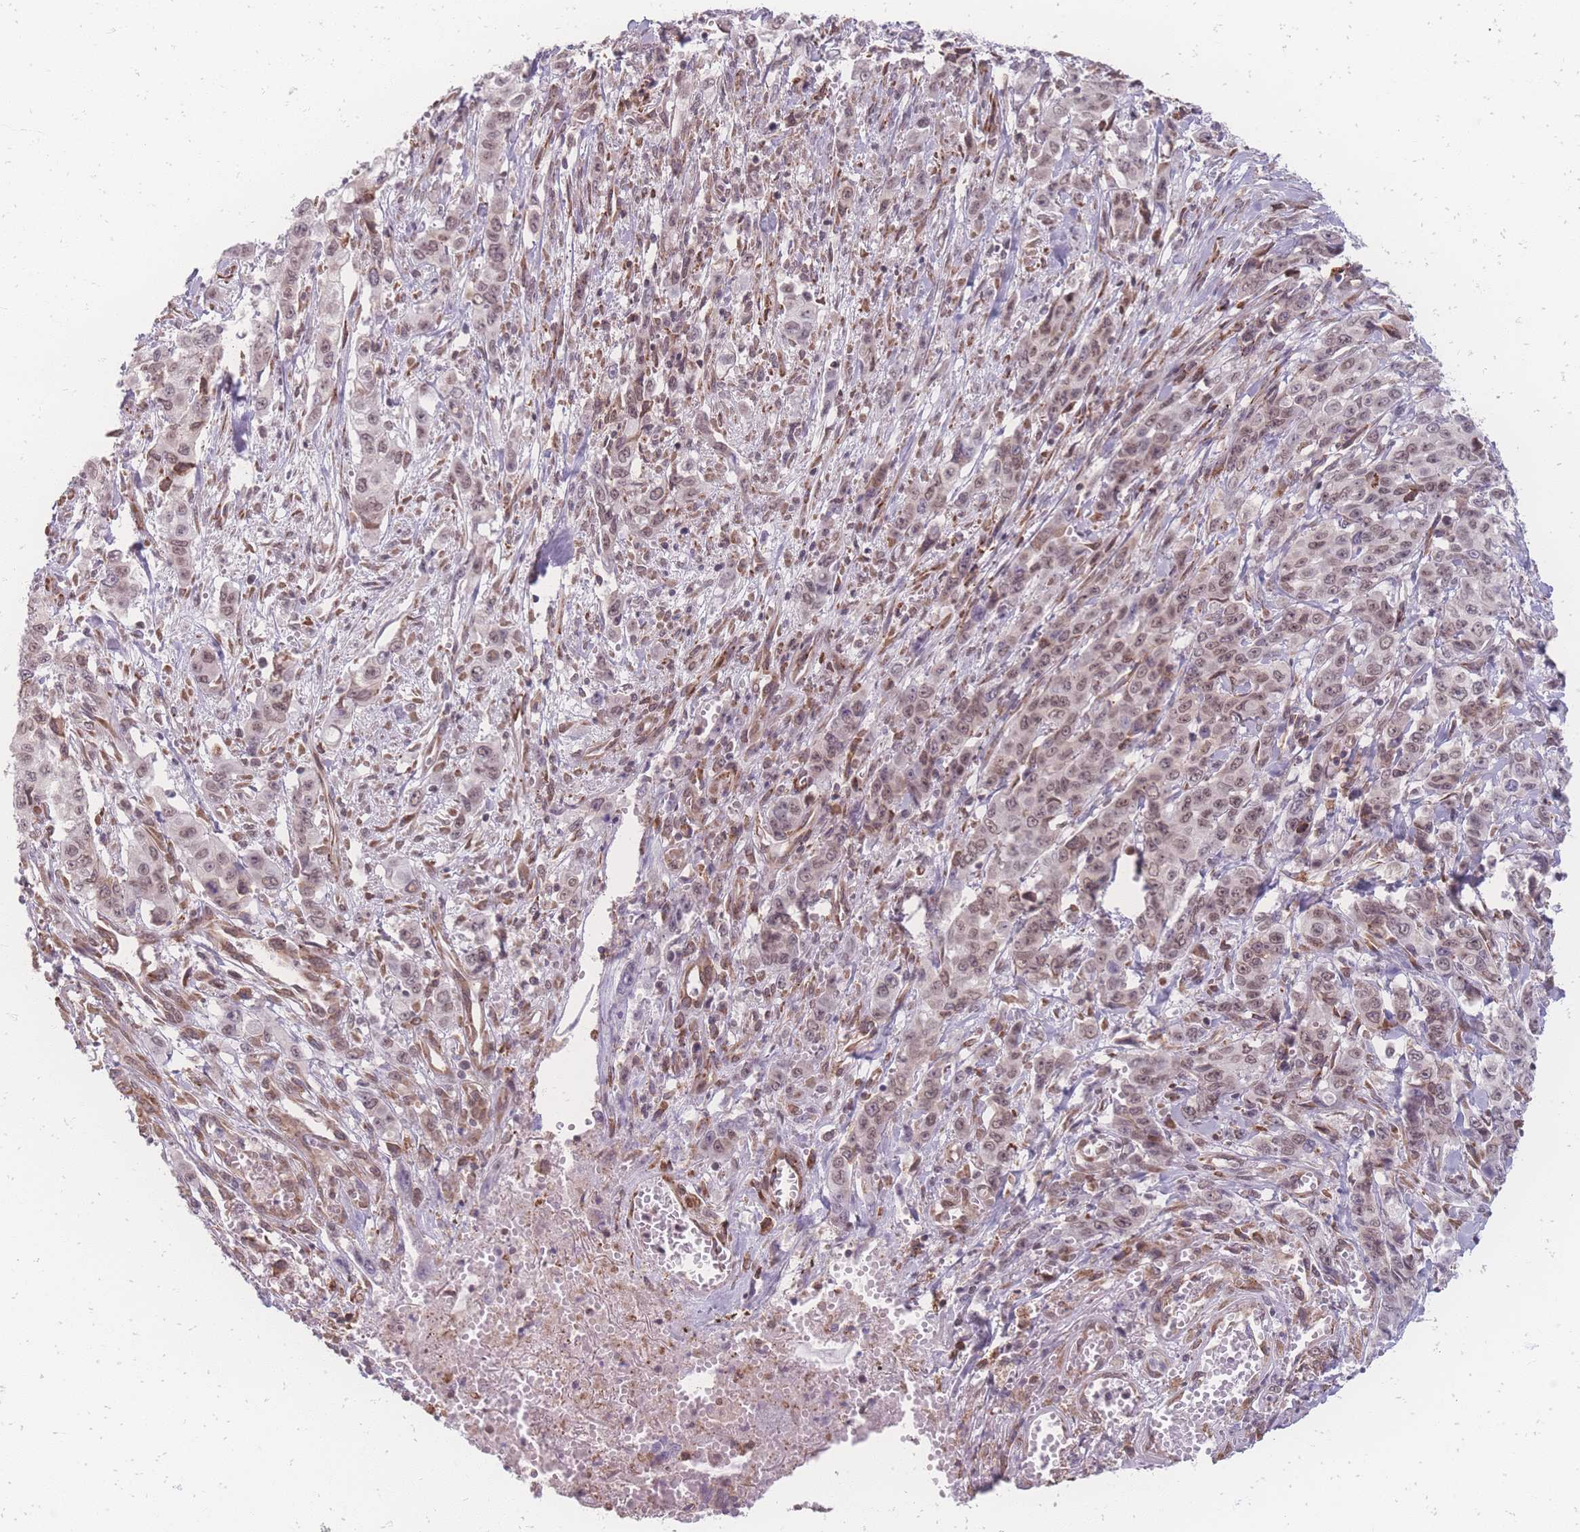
{"staining": {"intensity": "weak", "quantity": "<25%", "location": "cytoplasmic/membranous,nuclear"}, "tissue": "stomach cancer", "cell_type": "Tumor cells", "image_type": "cancer", "snomed": [{"axis": "morphology", "description": "Normal tissue, NOS"}, {"axis": "morphology", "description": "Adenocarcinoma, NOS"}, {"axis": "topography", "description": "Stomach"}], "caption": "Stomach adenocarcinoma stained for a protein using IHC reveals no expression tumor cells.", "gene": "ZC3H13", "patient": {"sex": "female", "age": 64}}